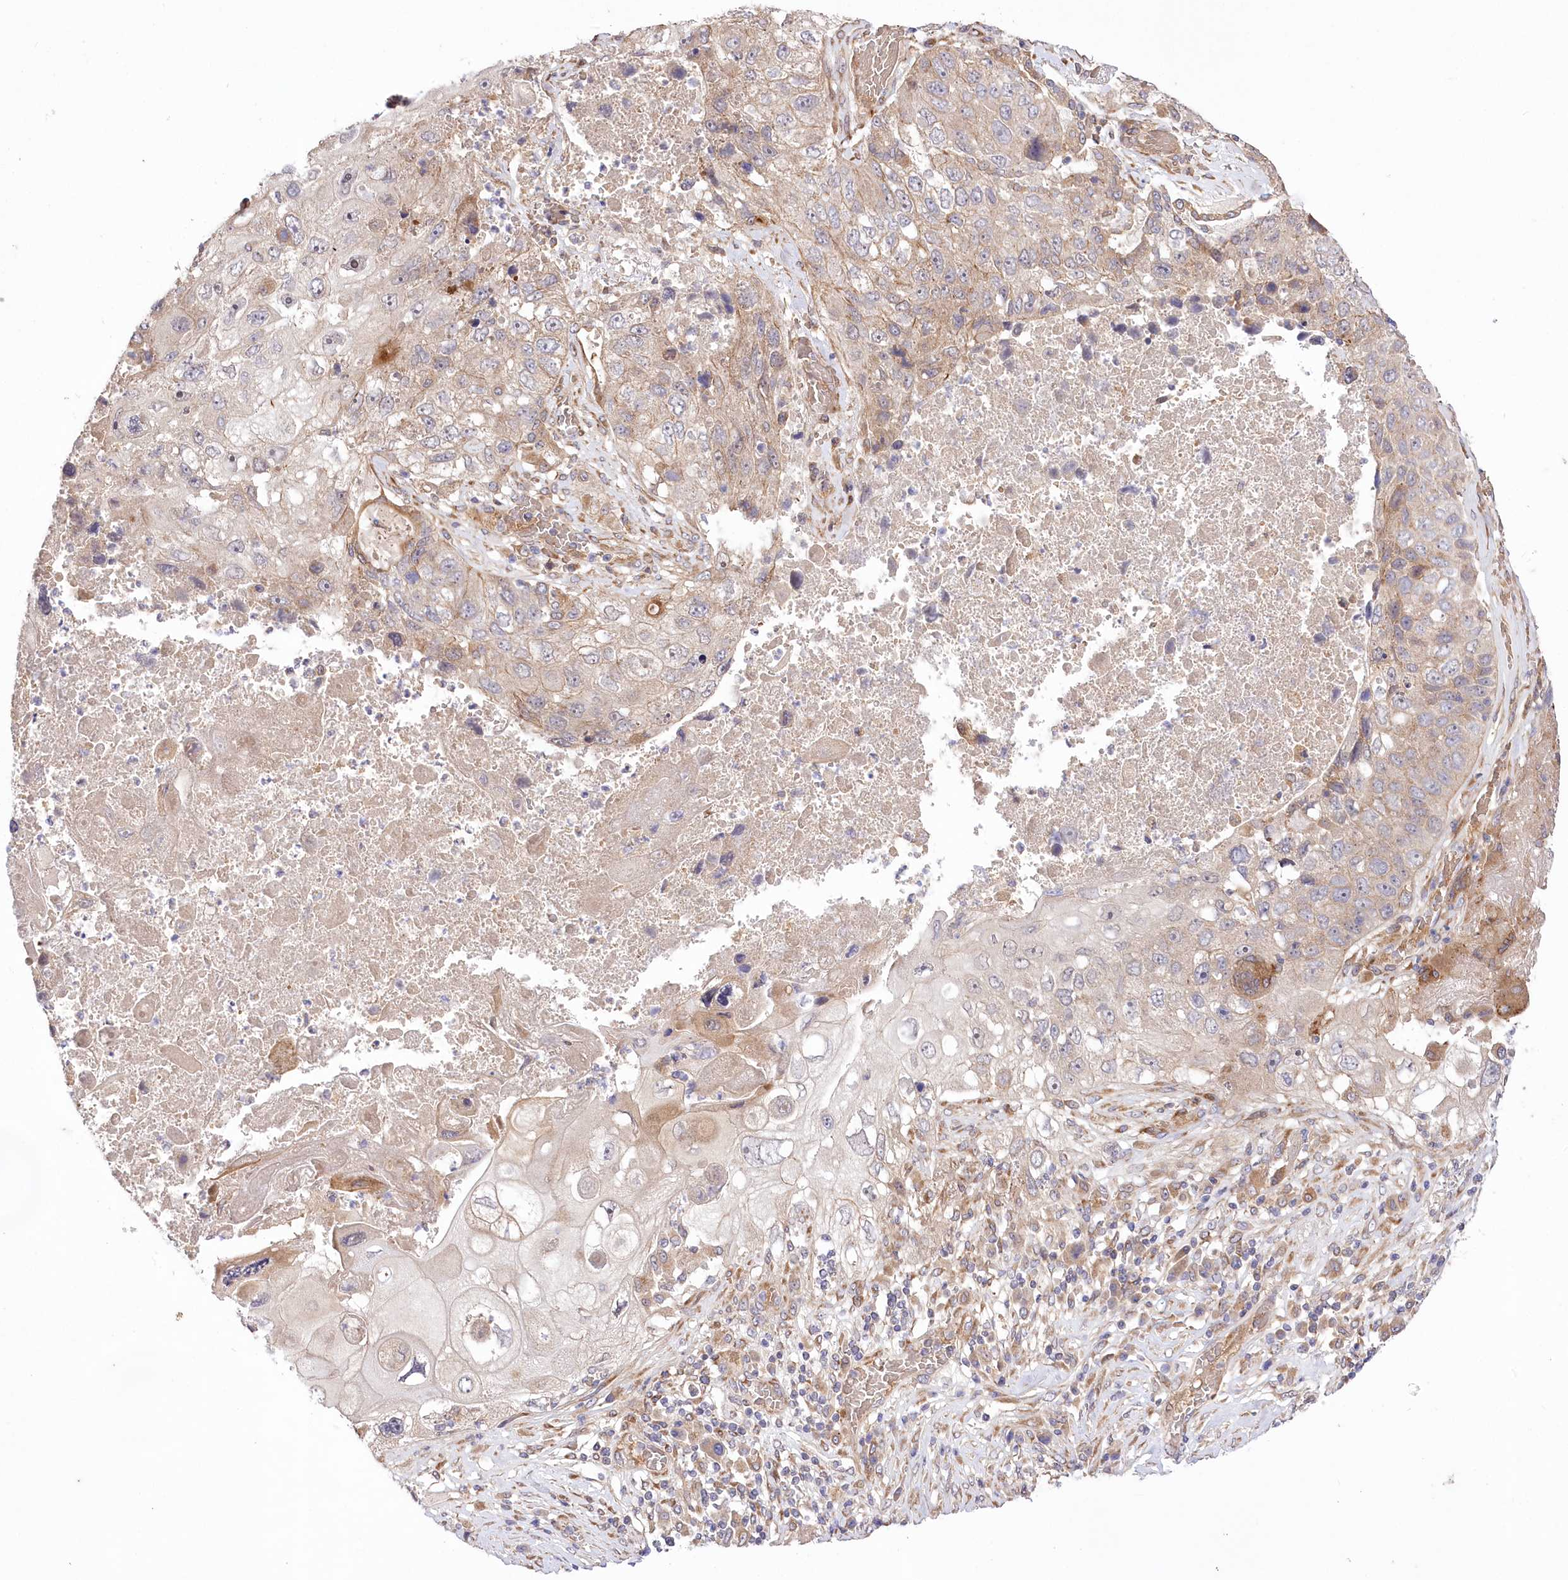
{"staining": {"intensity": "moderate", "quantity": "25%-75%", "location": "cytoplasmic/membranous"}, "tissue": "lung cancer", "cell_type": "Tumor cells", "image_type": "cancer", "snomed": [{"axis": "morphology", "description": "Squamous cell carcinoma, NOS"}, {"axis": "topography", "description": "Lung"}], "caption": "Protein analysis of lung cancer (squamous cell carcinoma) tissue shows moderate cytoplasmic/membranous staining in approximately 25%-75% of tumor cells.", "gene": "TRUB1", "patient": {"sex": "male", "age": 61}}